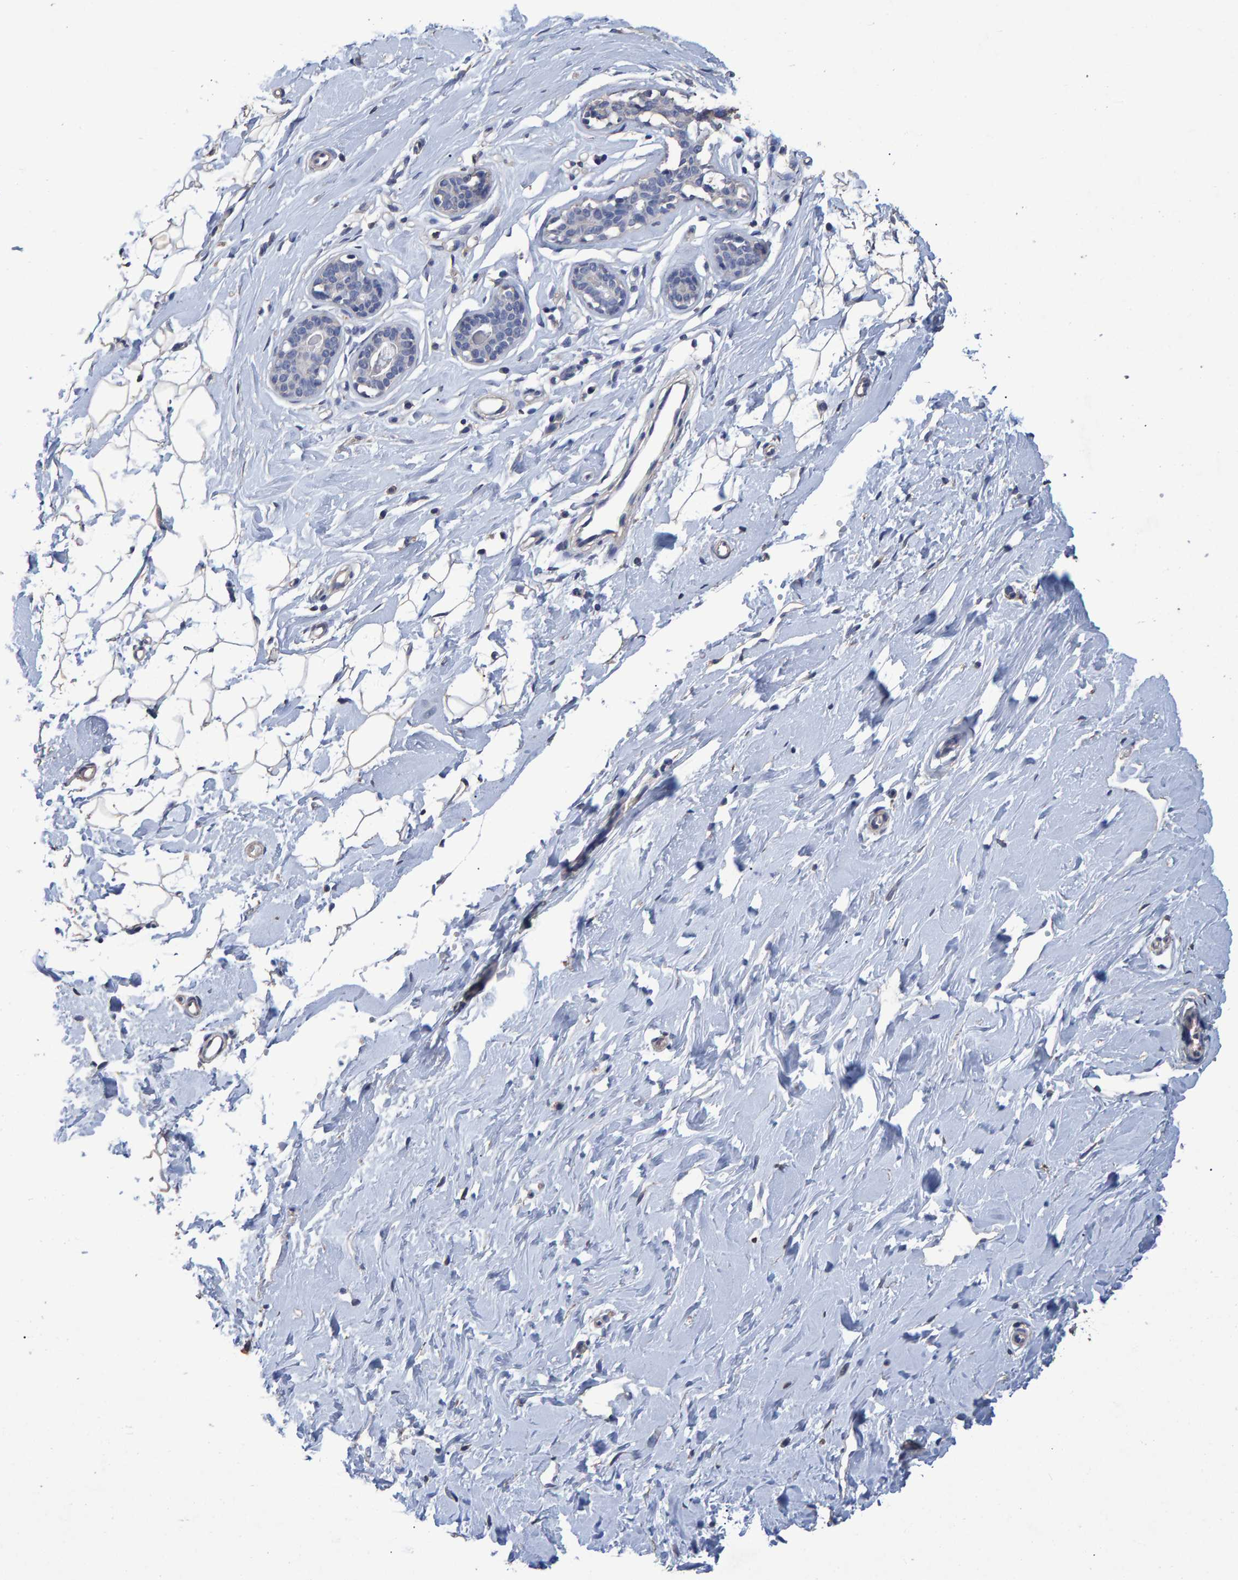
{"staining": {"intensity": "negative", "quantity": "none", "location": "none"}, "tissue": "breast", "cell_type": "Adipocytes", "image_type": "normal", "snomed": [{"axis": "morphology", "description": "Normal tissue, NOS"}, {"axis": "topography", "description": "Breast"}], "caption": "A high-resolution photomicrograph shows immunohistochemistry (IHC) staining of unremarkable breast, which demonstrates no significant staining in adipocytes. The staining was performed using DAB to visualize the protein expression in brown, while the nuclei were stained in blue with hematoxylin (Magnification: 20x).", "gene": "HEMGN", "patient": {"sex": "female", "age": 23}}